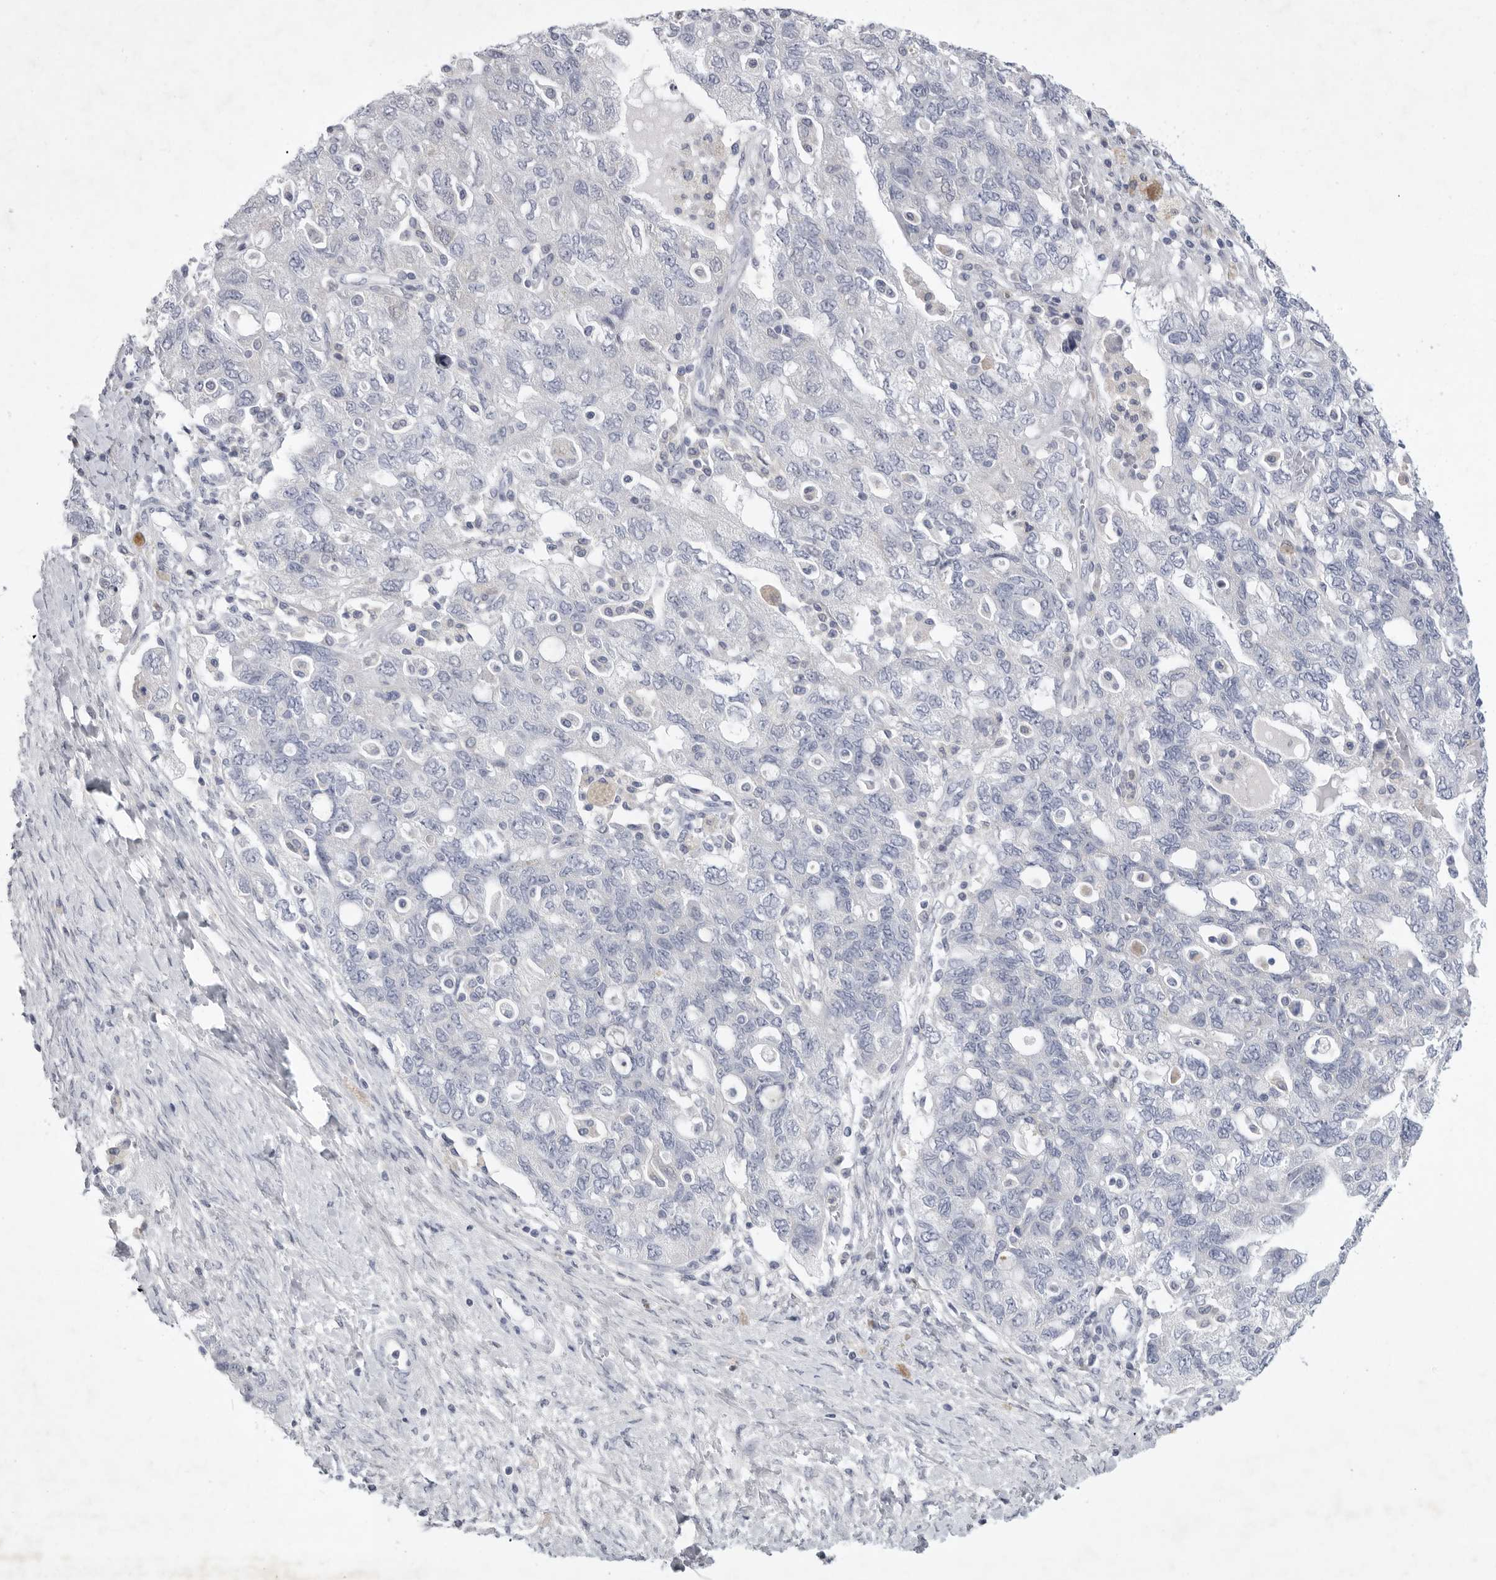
{"staining": {"intensity": "negative", "quantity": "none", "location": "none"}, "tissue": "ovarian cancer", "cell_type": "Tumor cells", "image_type": "cancer", "snomed": [{"axis": "morphology", "description": "Carcinoma, NOS"}, {"axis": "morphology", "description": "Cystadenocarcinoma, serous, NOS"}, {"axis": "topography", "description": "Ovary"}], "caption": "Immunohistochemistry (IHC) micrograph of neoplastic tissue: human ovarian cancer stained with DAB (3,3'-diaminobenzidine) reveals no significant protein expression in tumor cells.", "gene": "SIGLEC10", "patient": {"sex": "female", "age": 69}}